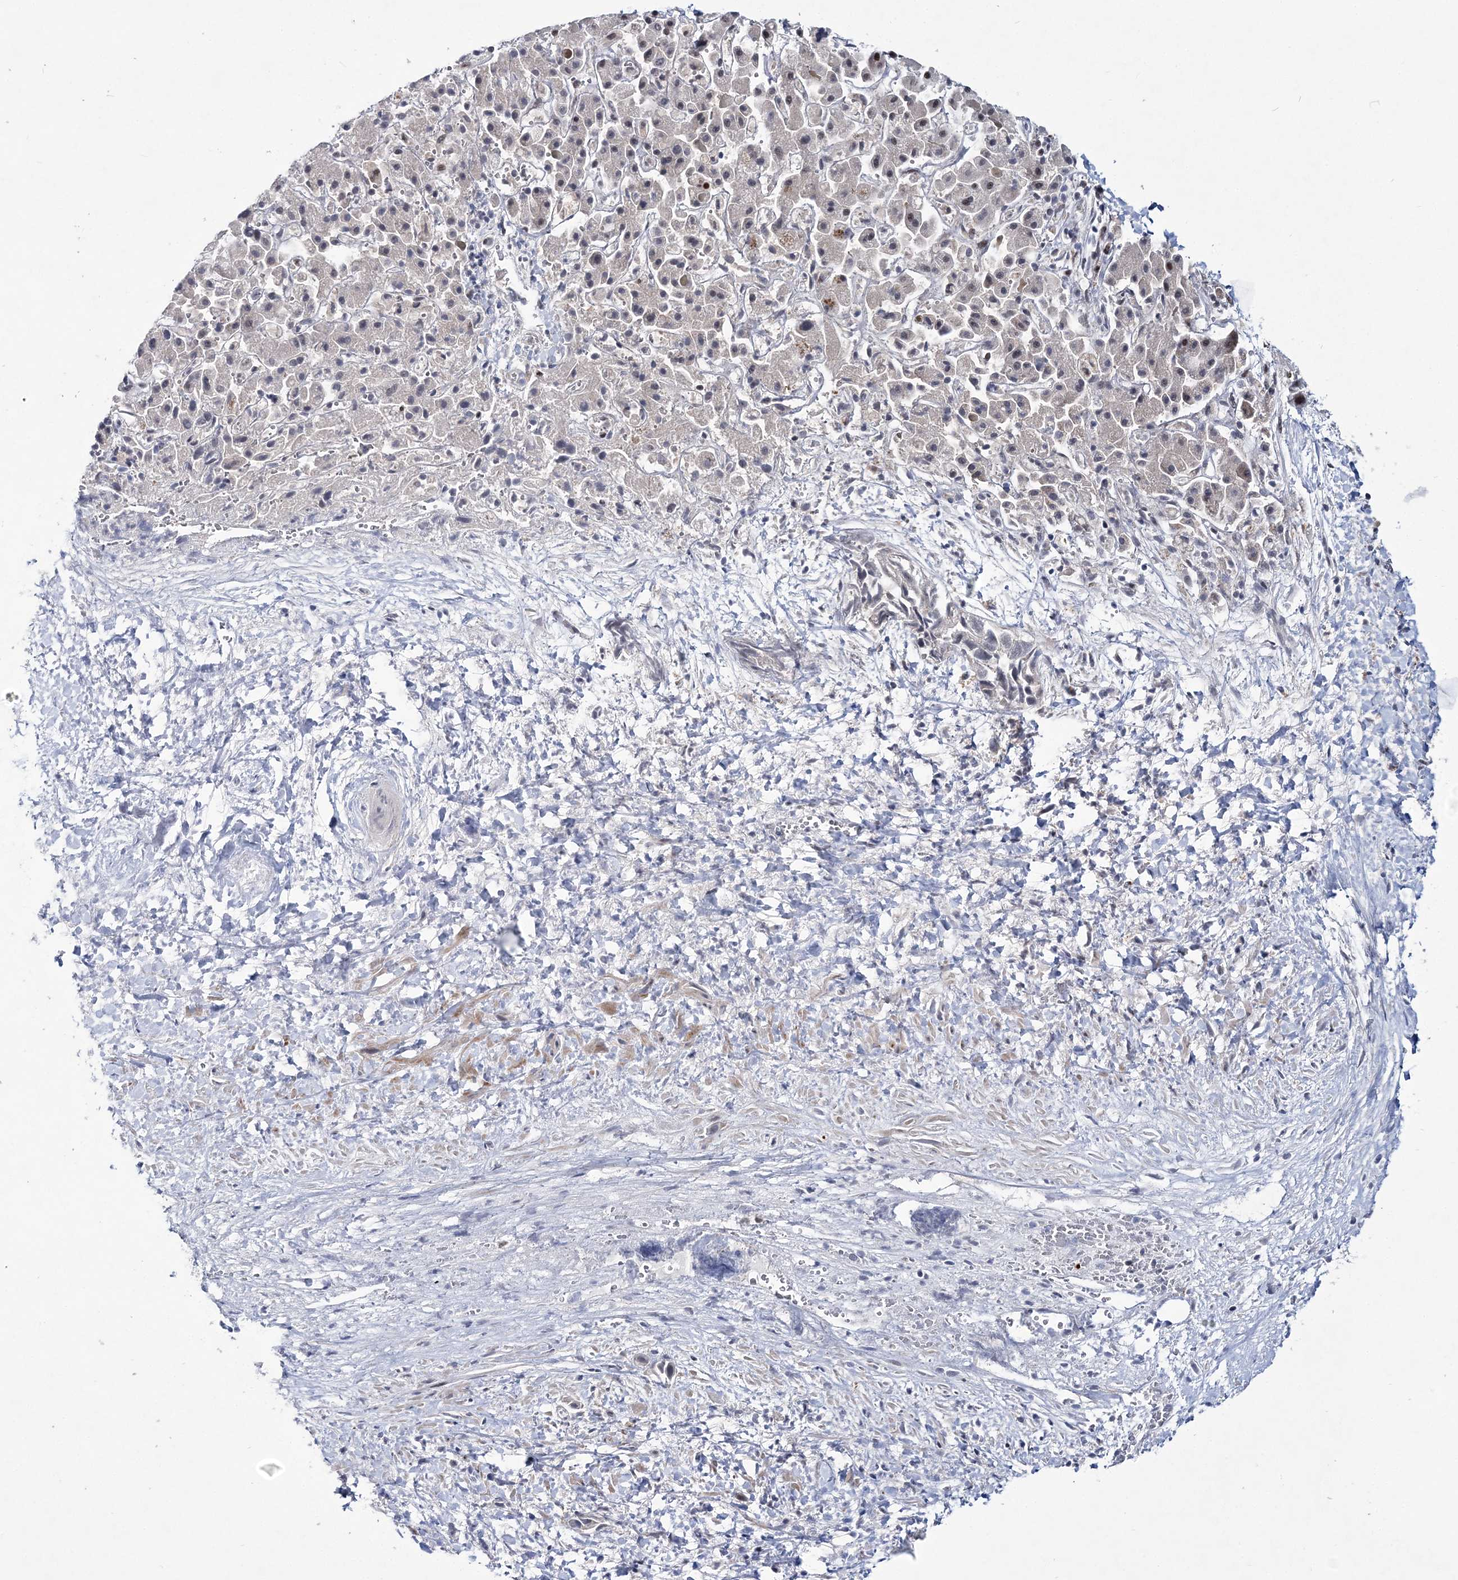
{"staining": {"intensity": "negative", "quantity": "none", "location": "none"}, "tissue": "liver cancer", "cell_type": "Tumor cells", "image_type": "cancer", "snomed": [{"axis": "morphology", "description": "Cholangiocarcinoma"}, {"axis": "topography", "description": "Liver"}], "caption": "Immunohistochemistry photomicrograph of human cholangiocarcinoma (liver) stained for a protein (brown), which demonstrates no expression in tumor cells. (DAB (3,3'-diaminobenzidine) immunohistochemistry, high magnification).", "gene": "TATDN2", "patient": {"sex": "female", "age": 52}}